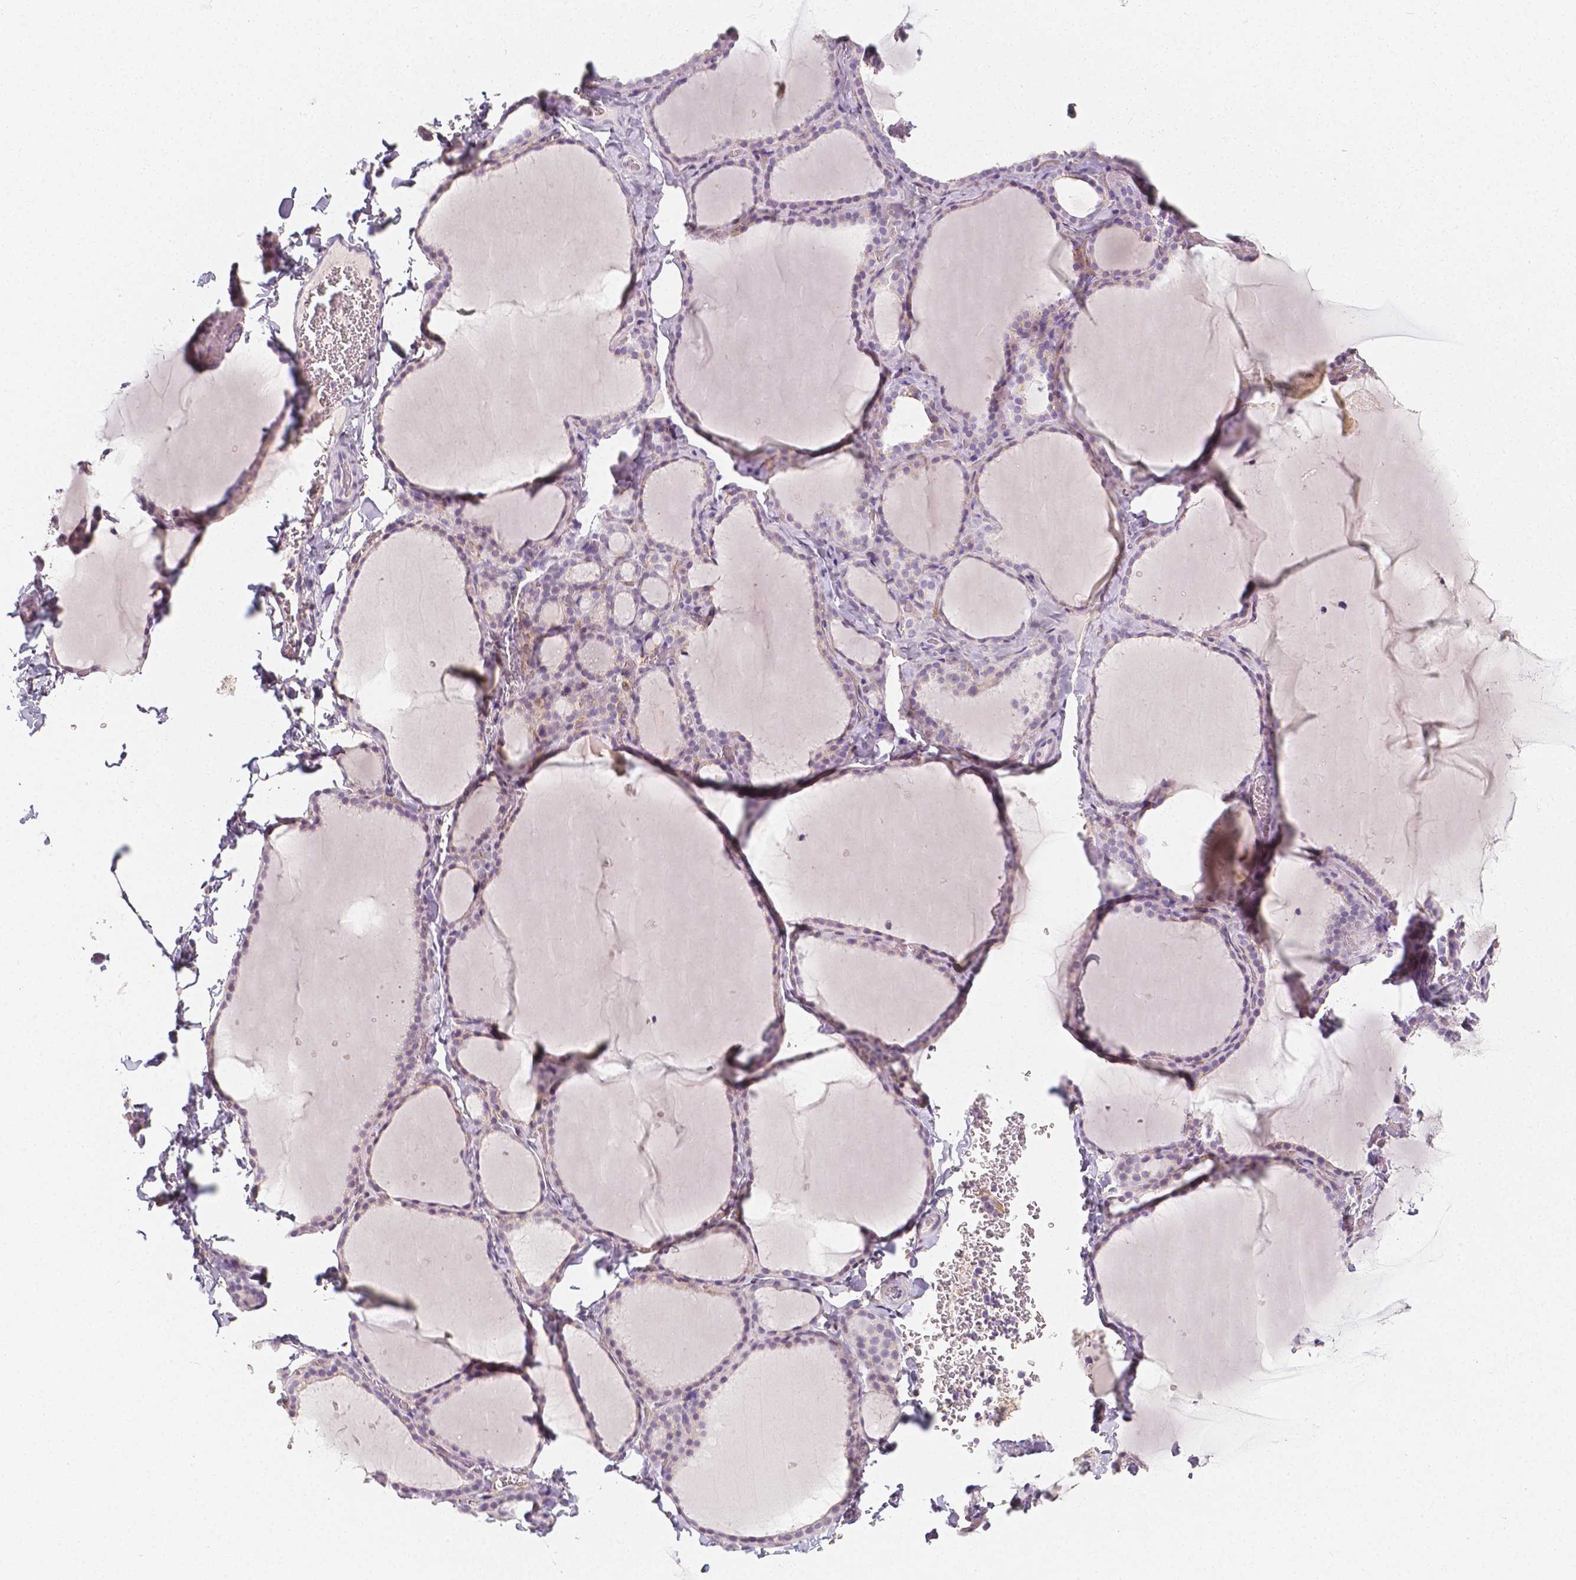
{"staining": {"intensity": "weak", "quantity": "<25%", "location": "cytoplasmic/membranous"}, "tissue": "thyroid gland", "cell_type": "Glandular cells", "image_type": "normal", "snomed": [{"axis": "morphology", "description": "Normal tissue, NOS"}, {"axis": "topography", "description": "Thyroid gland"}], "caption": "DAB immunohistochemical staining of benign thyroid gland demonstrates no significant staining in glandular cells.", "gene": "THY1", "patient": {"sex": "female", "age": 22}}